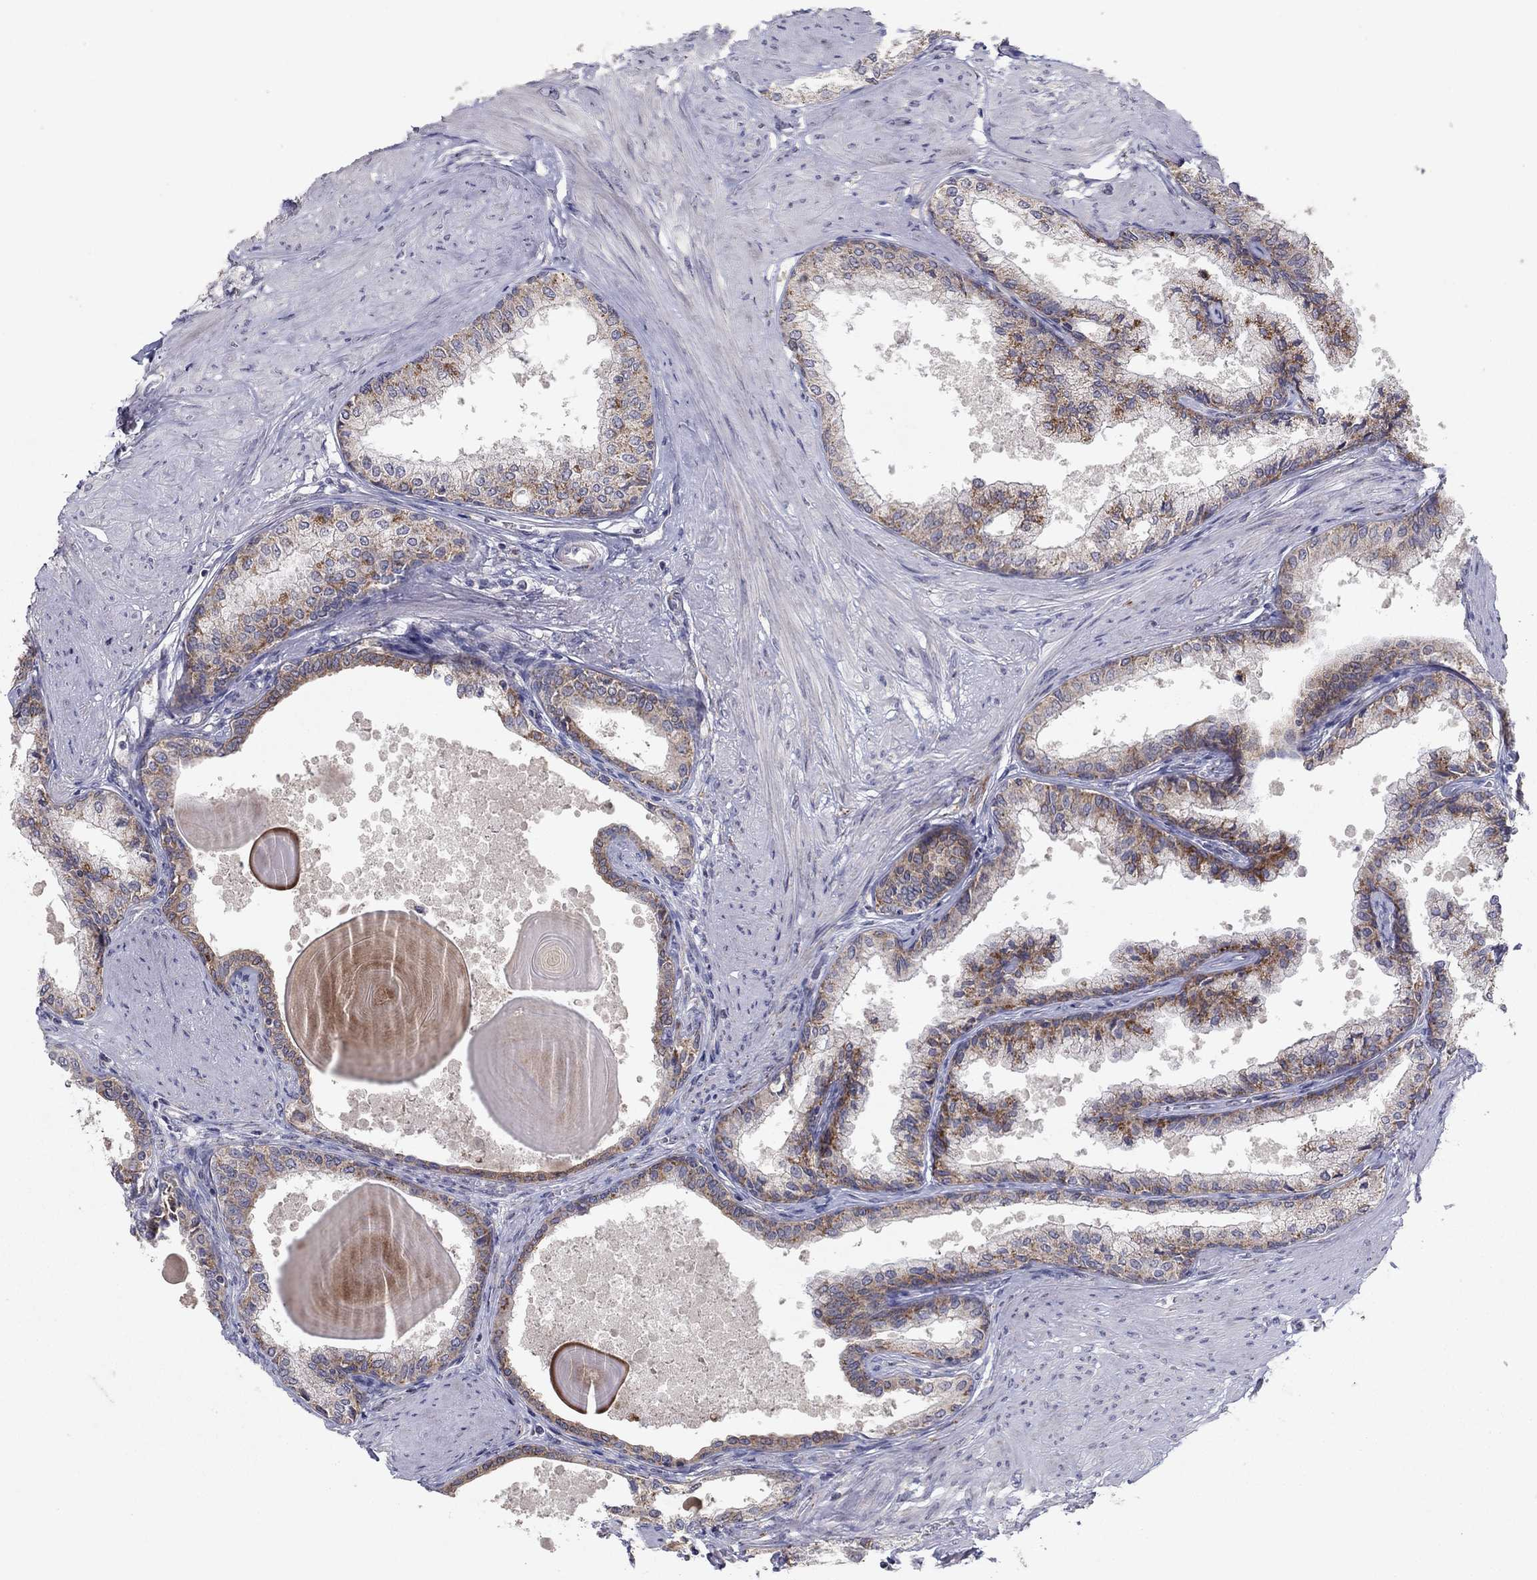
{"staining": {"intensity": "strong", "quantity": "25%-75%", "location": "cytoplasmic/membranous"}, "tissue": "prostate", "cell_type": "Glandular cells", "image_type": "normal", "snomed": [{"axis": "morphology", "description": "Normal tissue, NOS"}, {"axis": "topography", "description": "Prostate"}], "caption": "Immunohistochemical staining of unremarkable prostate demonstrates strong cytoplasmic/membranous protein expression in approximately 25%-75% of glandular cells. The staining was performed using DAB (3,3'-diaminobenzidine) to visualize the protein expression in brown, while the nuclei were stained in blue with hematoxylin (Magnification: 20x).", "gene": "CRACDL", "patient": {"sex": "male", "age": 63}}